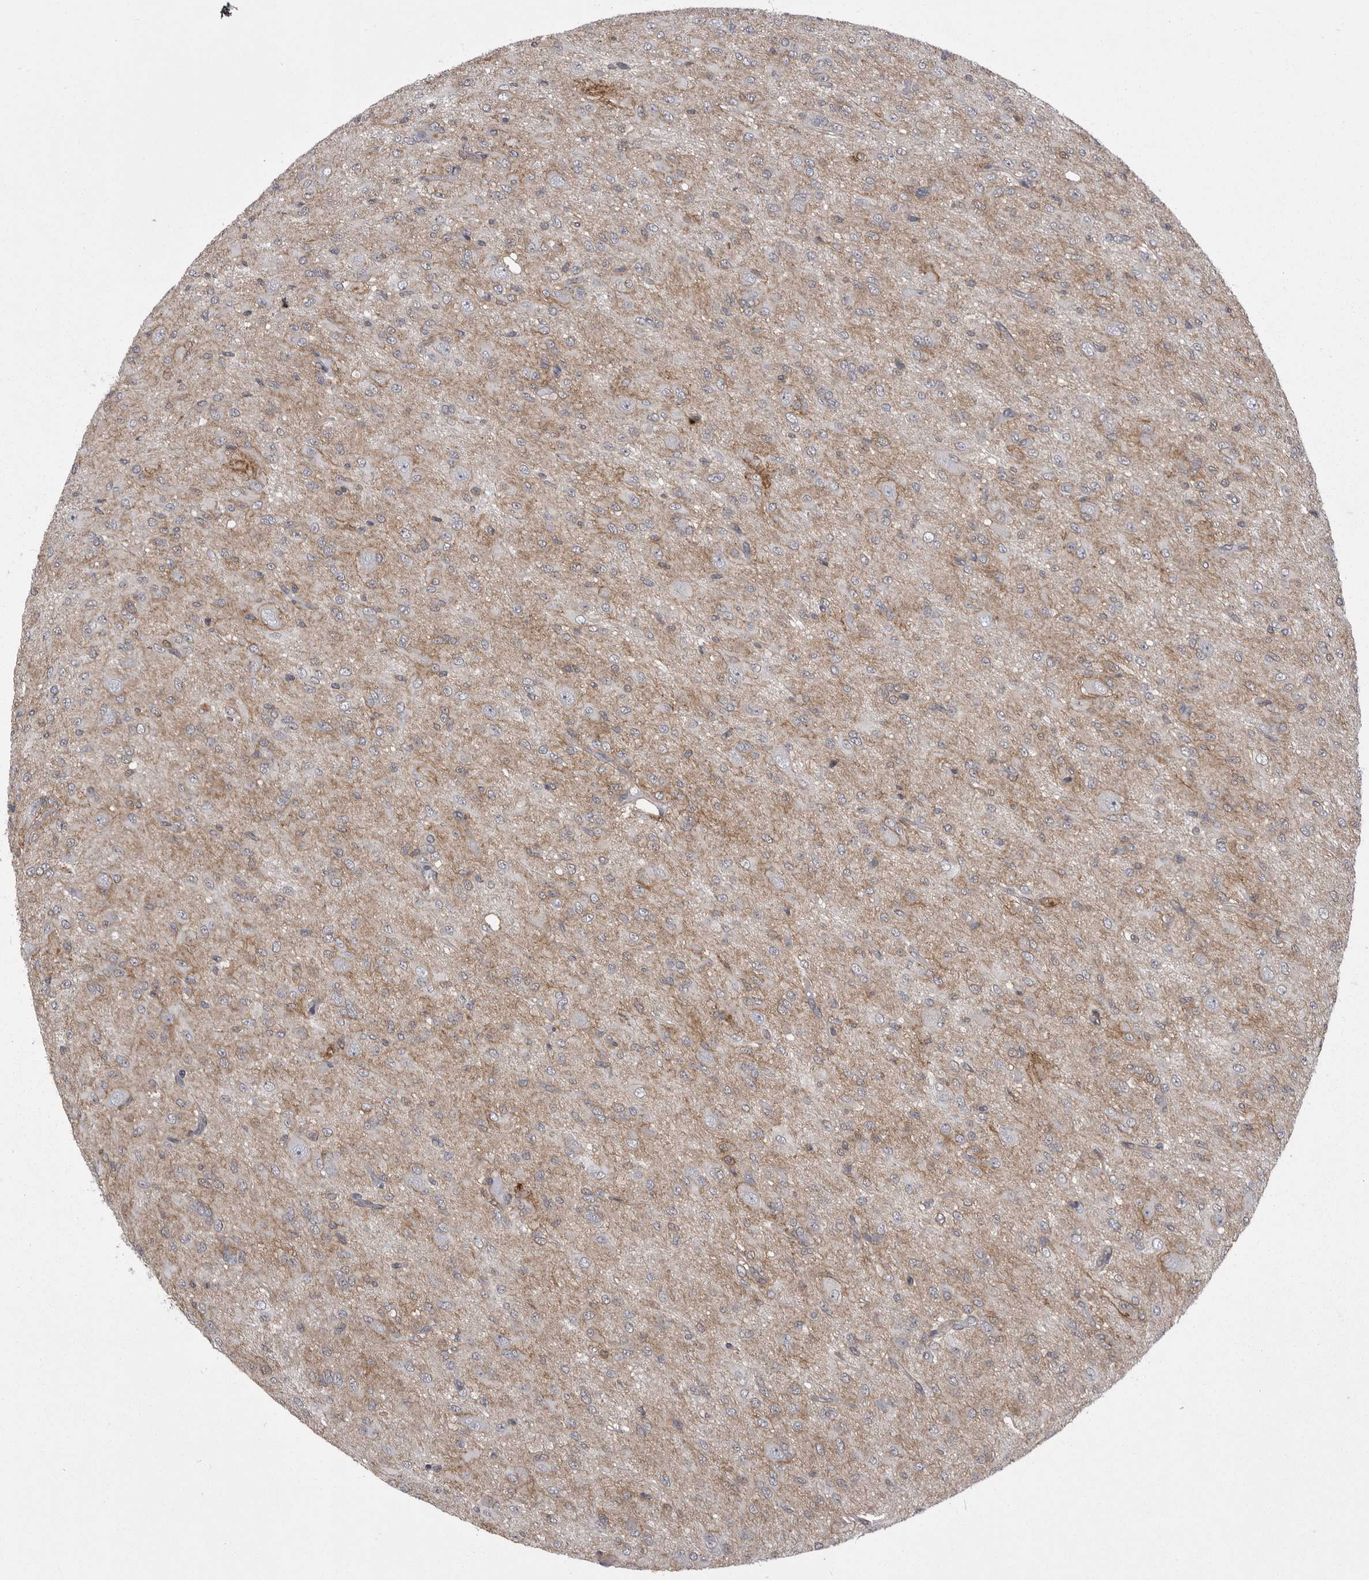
{"staining": {"intensity": "weak", "quantity": "<25%", "location": "cytoplasmic/membranous"}, "tissue": "glioma", "cell_type": "Tumor cells", "image_type": "cancer", "snomed": [{"axis": "morphology", "description": "Glioma, malignant, High grade"}, {"axis": "topography", "description": "Brain"}], "caption": "Glioma was stained to show a protein in brown. There is no significant expression in tumor cells.", "gene": "ABL1", "patient": {"sex": "female", "age": 59}}